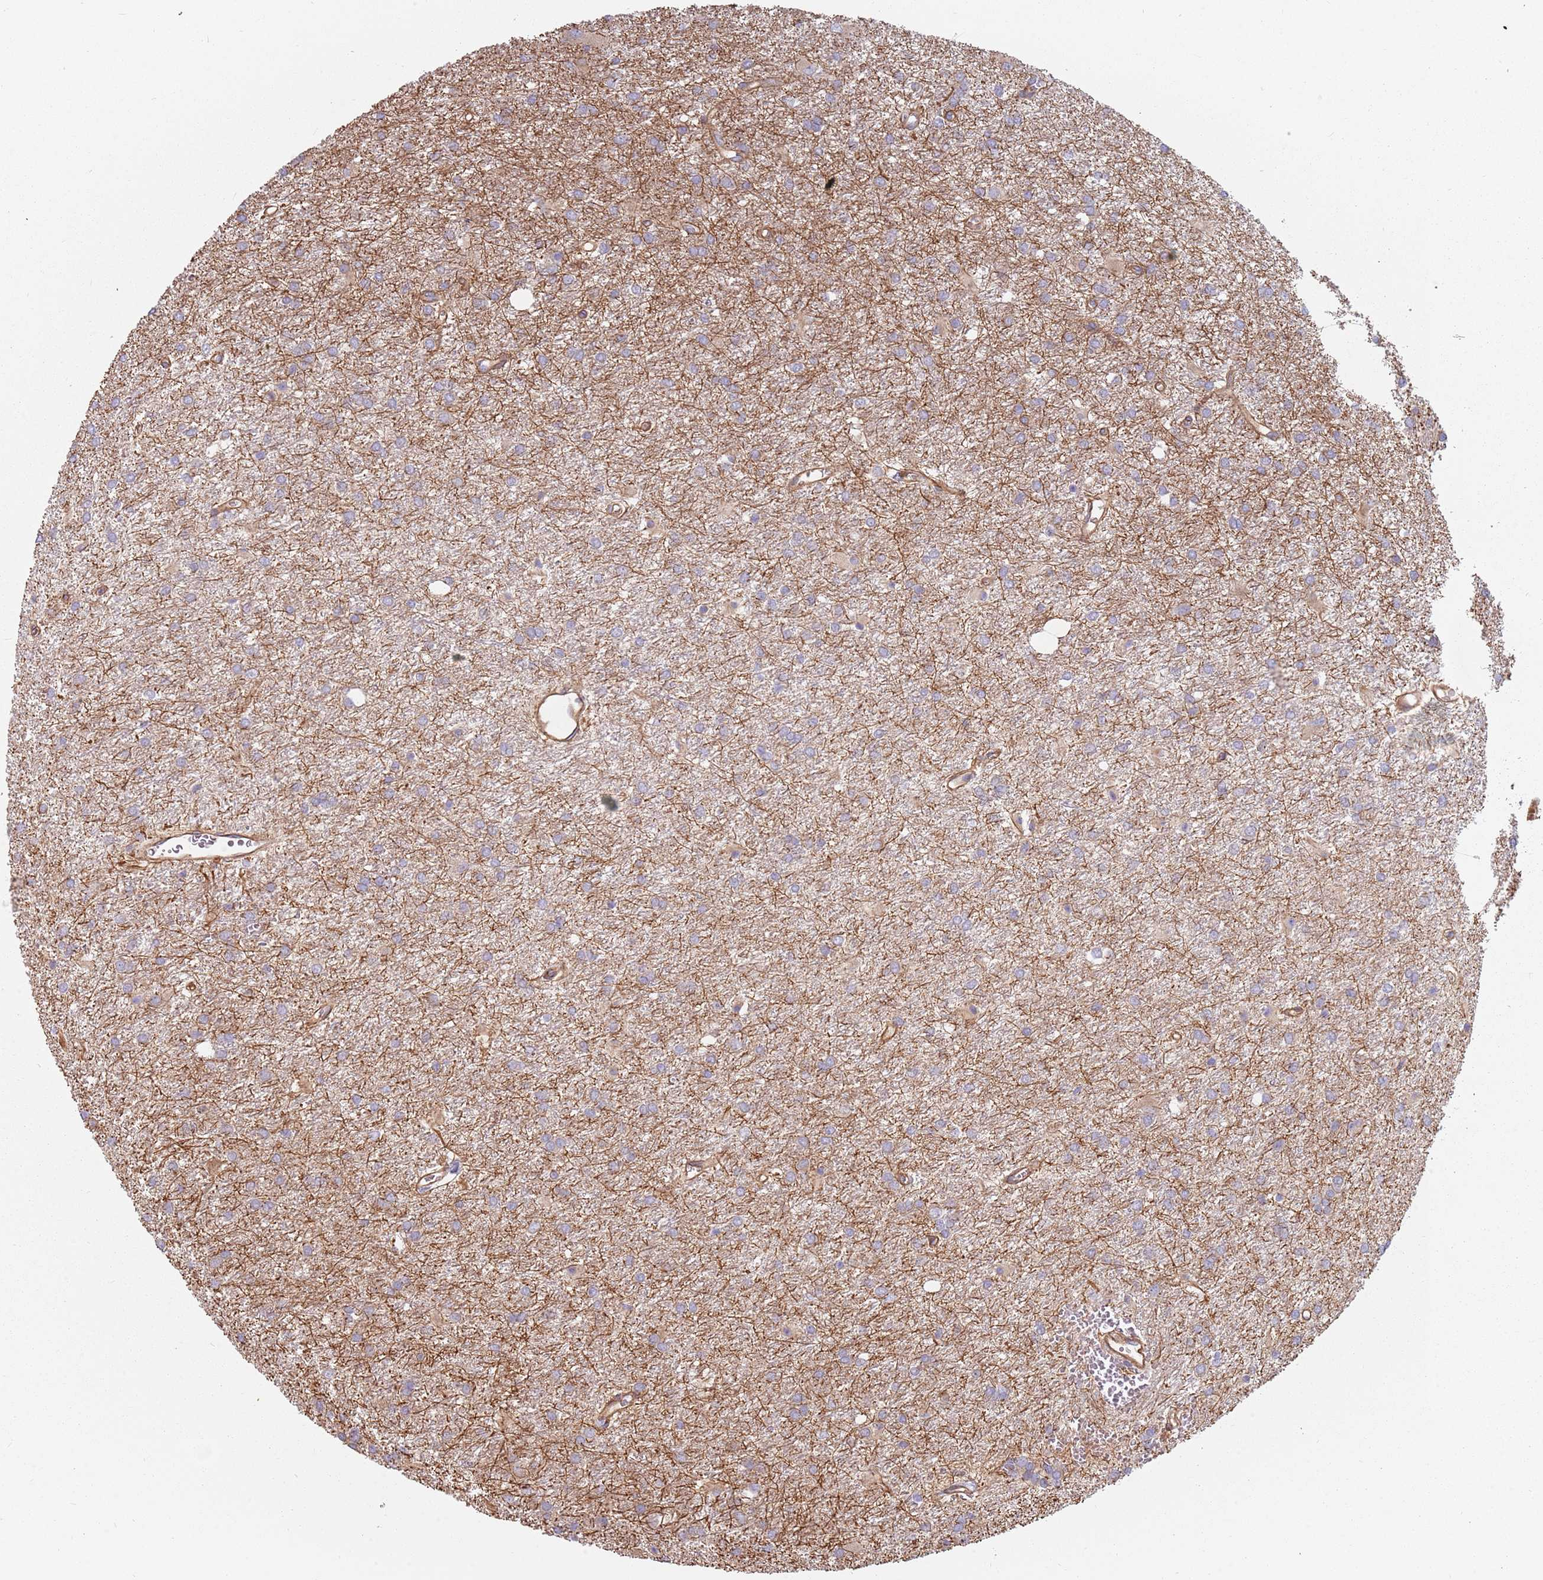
{"staining": {"intensity": "weak", "quantity": "25%-75%", "location": "cytoplasmic/membranous"}, "tissue": "glioma", "cell_type": "Tumor cells", "image_type": "cancer", "snomed": [{"axis": "morphology", "description": "Glioma, malignant, High grade"}, {"axis": "topography", "description": "Brain"}], "caption": "Protein expression analysis of human glioma reveals weak cytoplasmic/membranous staining in approximately 25%-75% of tumor cells.", "gene": "SPDL1", "patient": {"sex": "female", "age": 50}}